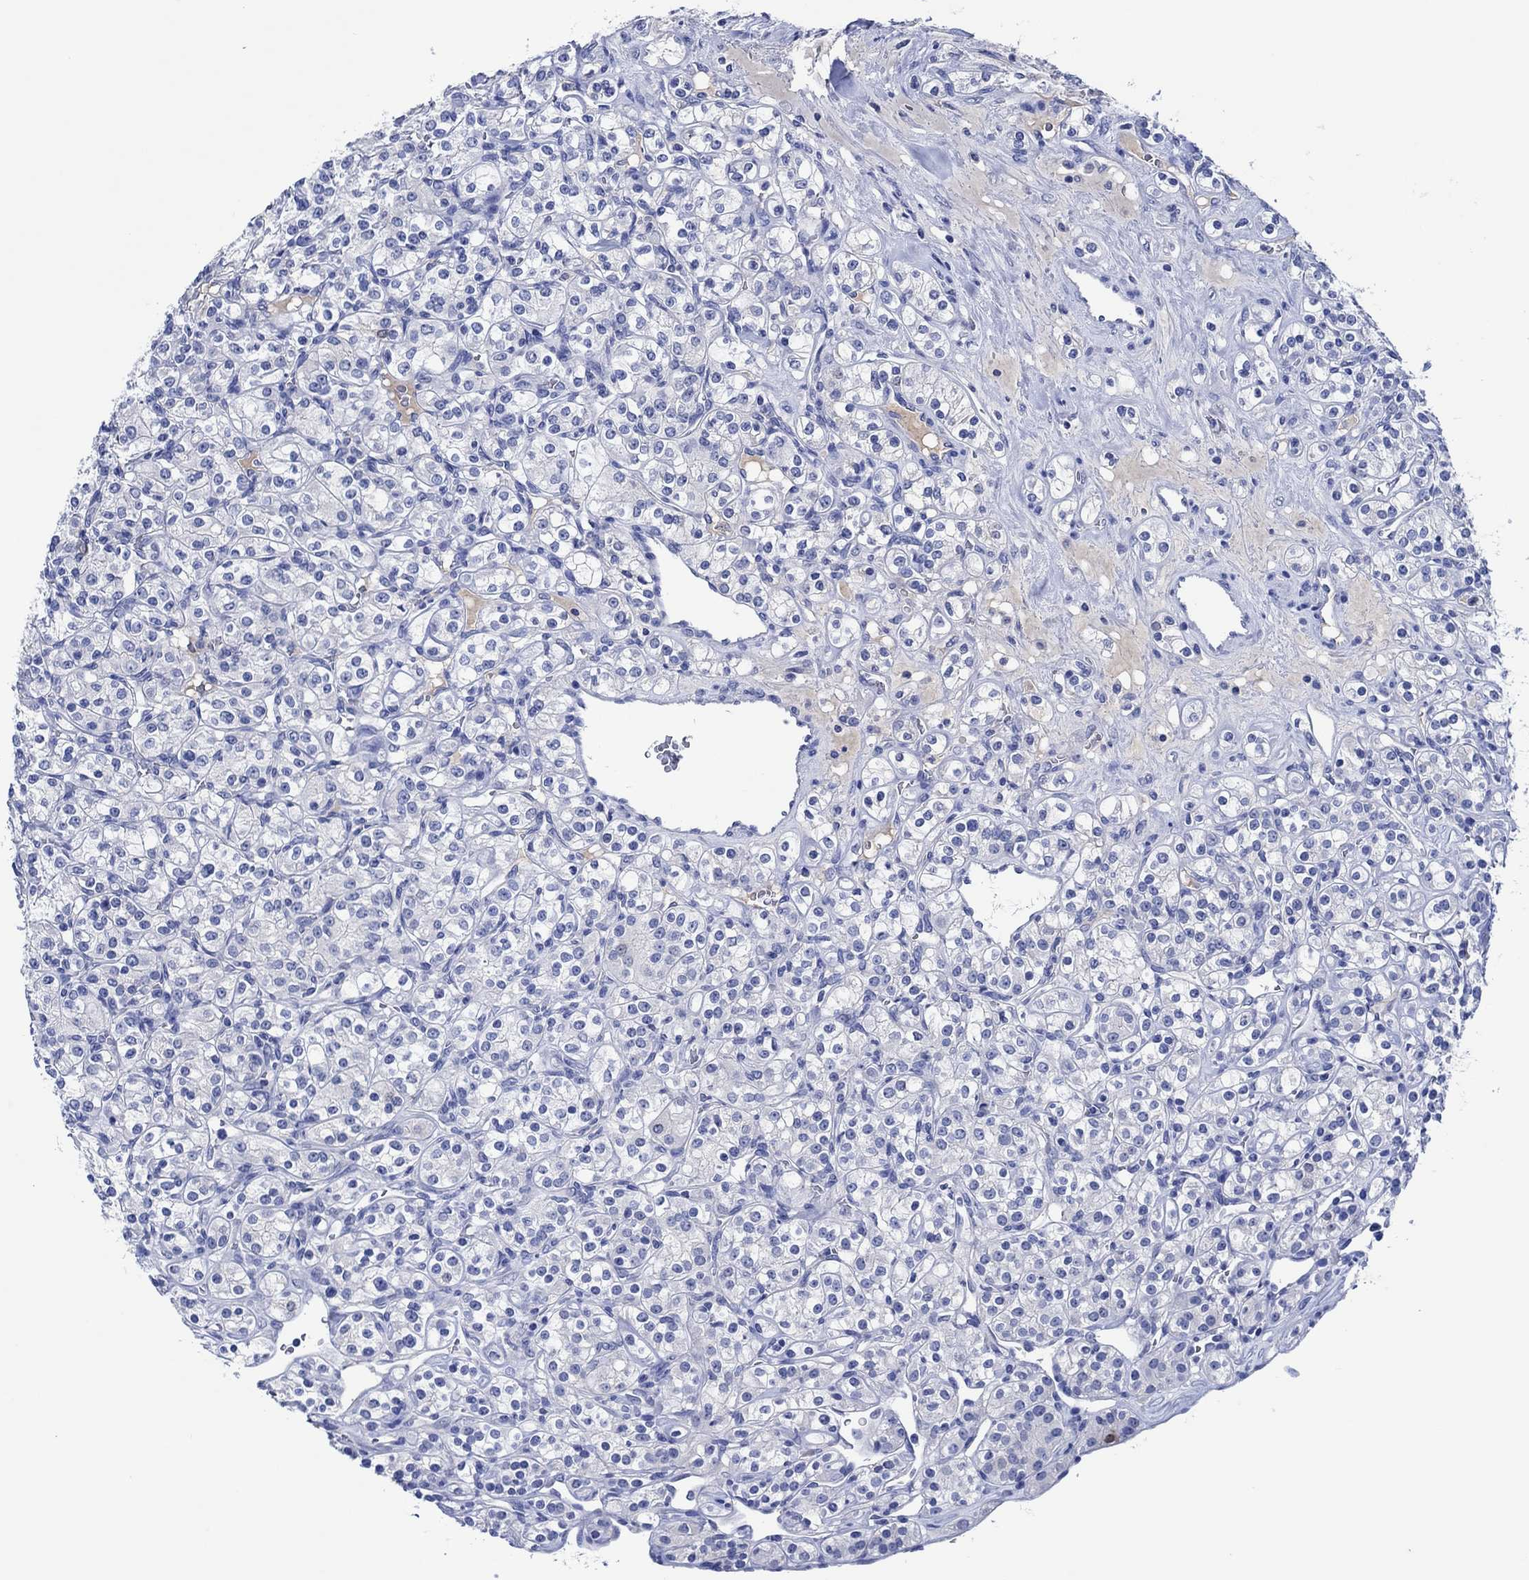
{"staining": {"intensity": "negative", "quantity": "none", "location": "none"}, "tissue": "renal cancer", "cell_type": "Tumor cells", "image_type": "cancer", "snomed": [{"axis": "morphology", "description": "Adenocarcinoma, NOS"}, {"axis": "topography", "description": "Kidney"}], "caption": "IHC micrograph of neoplastic tissue: renal cancer (adenocarcinoma) stained with DAB (3,3'-diaminobenzidine) displays no significant protein staining in tumor cells.", "gene": "CPNE6", "patient": {"sex": "male", "age": 77}}